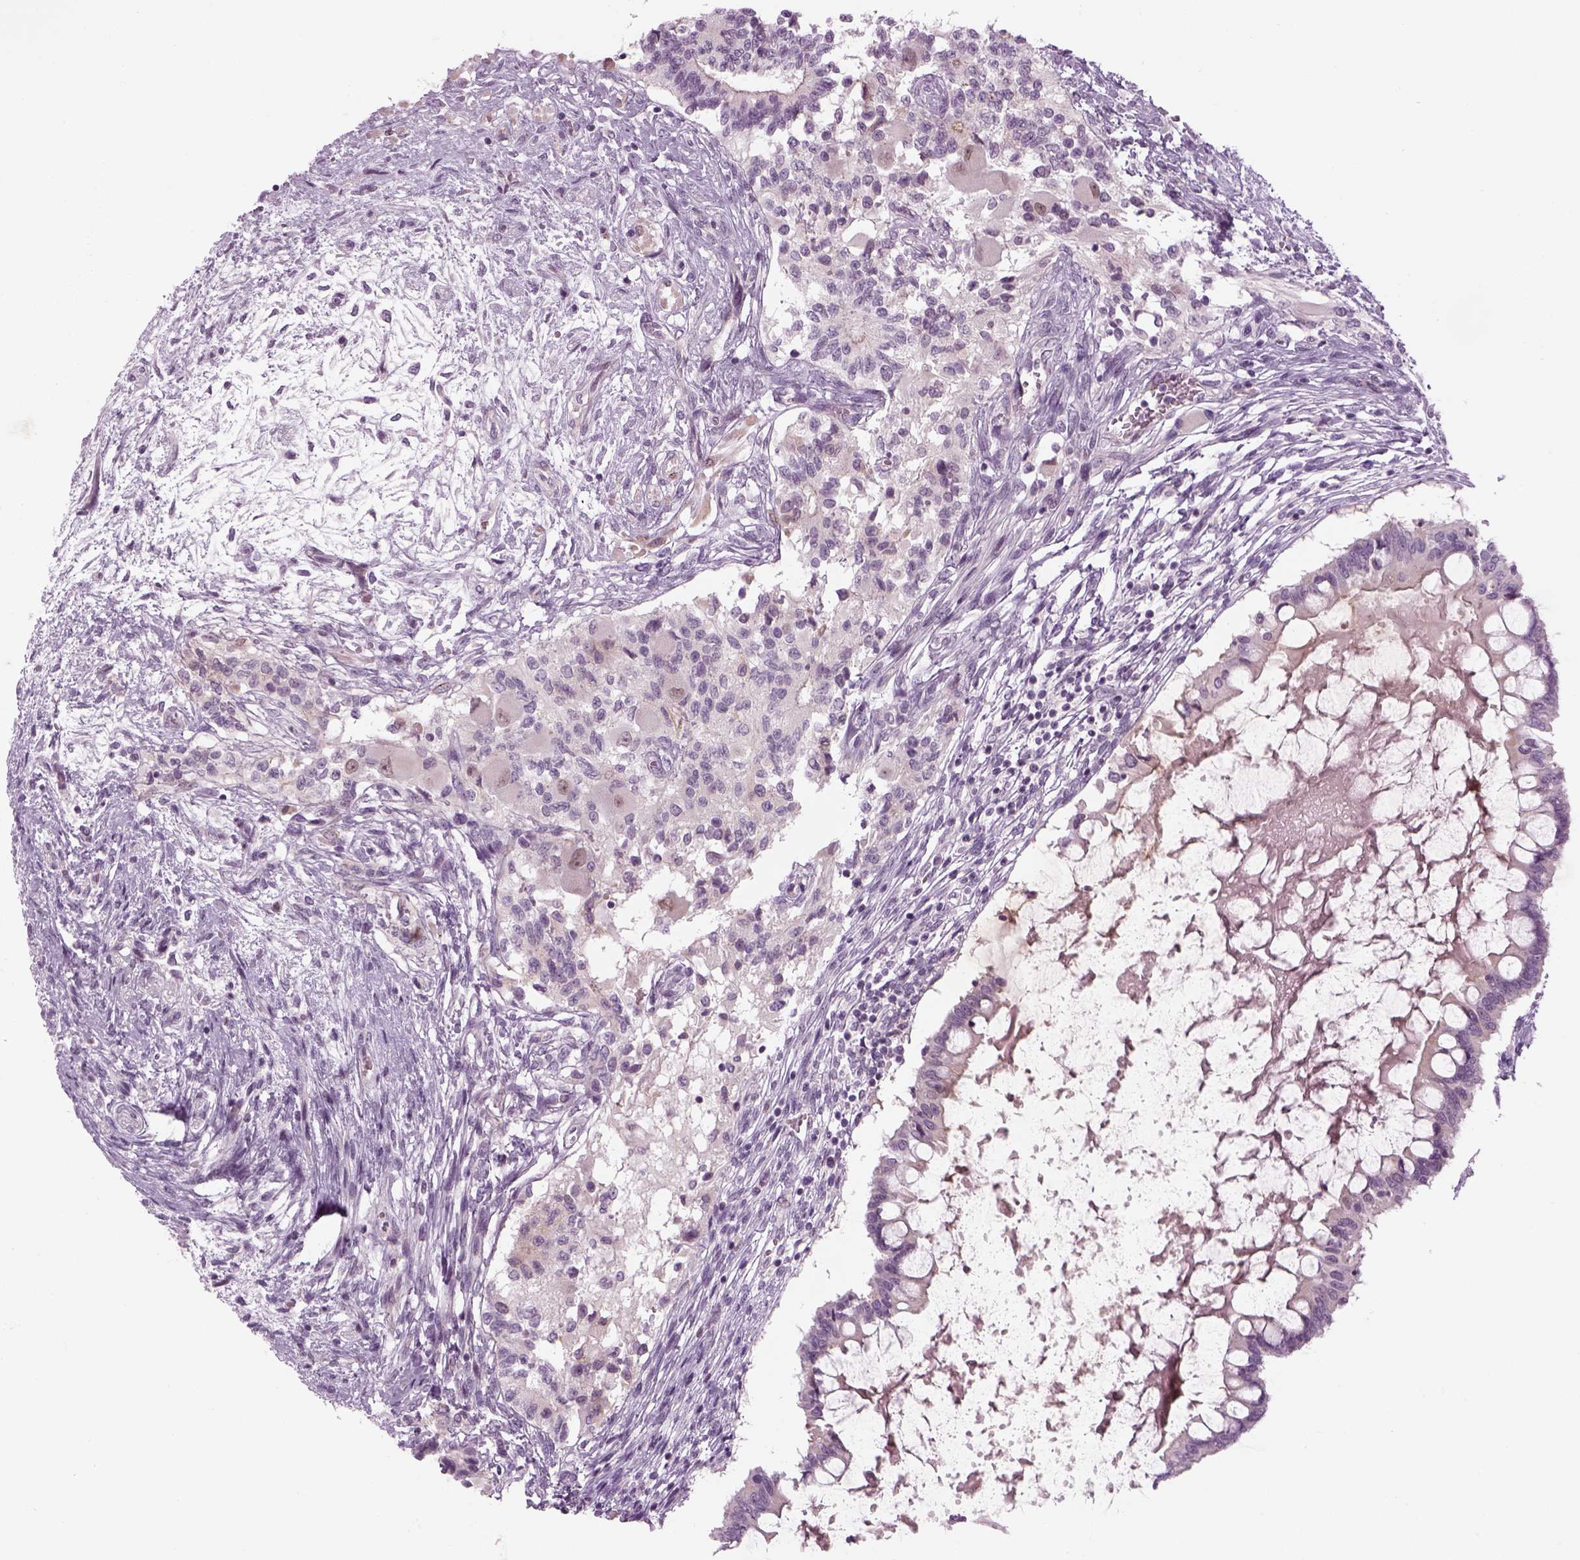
{"staining": {"intensity": "negative", "quantity": "none", "location": "none"}, "tissue": "testis cancer", "cell_type": "Tumor cells", "image_type": "cancer", "snomed": [{"axis": "morphology", "description": "Carcinoma, Embryonal, NOS"}, {"axis": "topography", "description": "Testis"}], "caption": "A high-resolution photomicrograph shows immunohistochemistry staining of testis embryonal carcinoma, which demonstrates no significant positivity in tumor cells.", "gene": "LRRIQ3", "patient": {"sex": "male", "age": 37}}